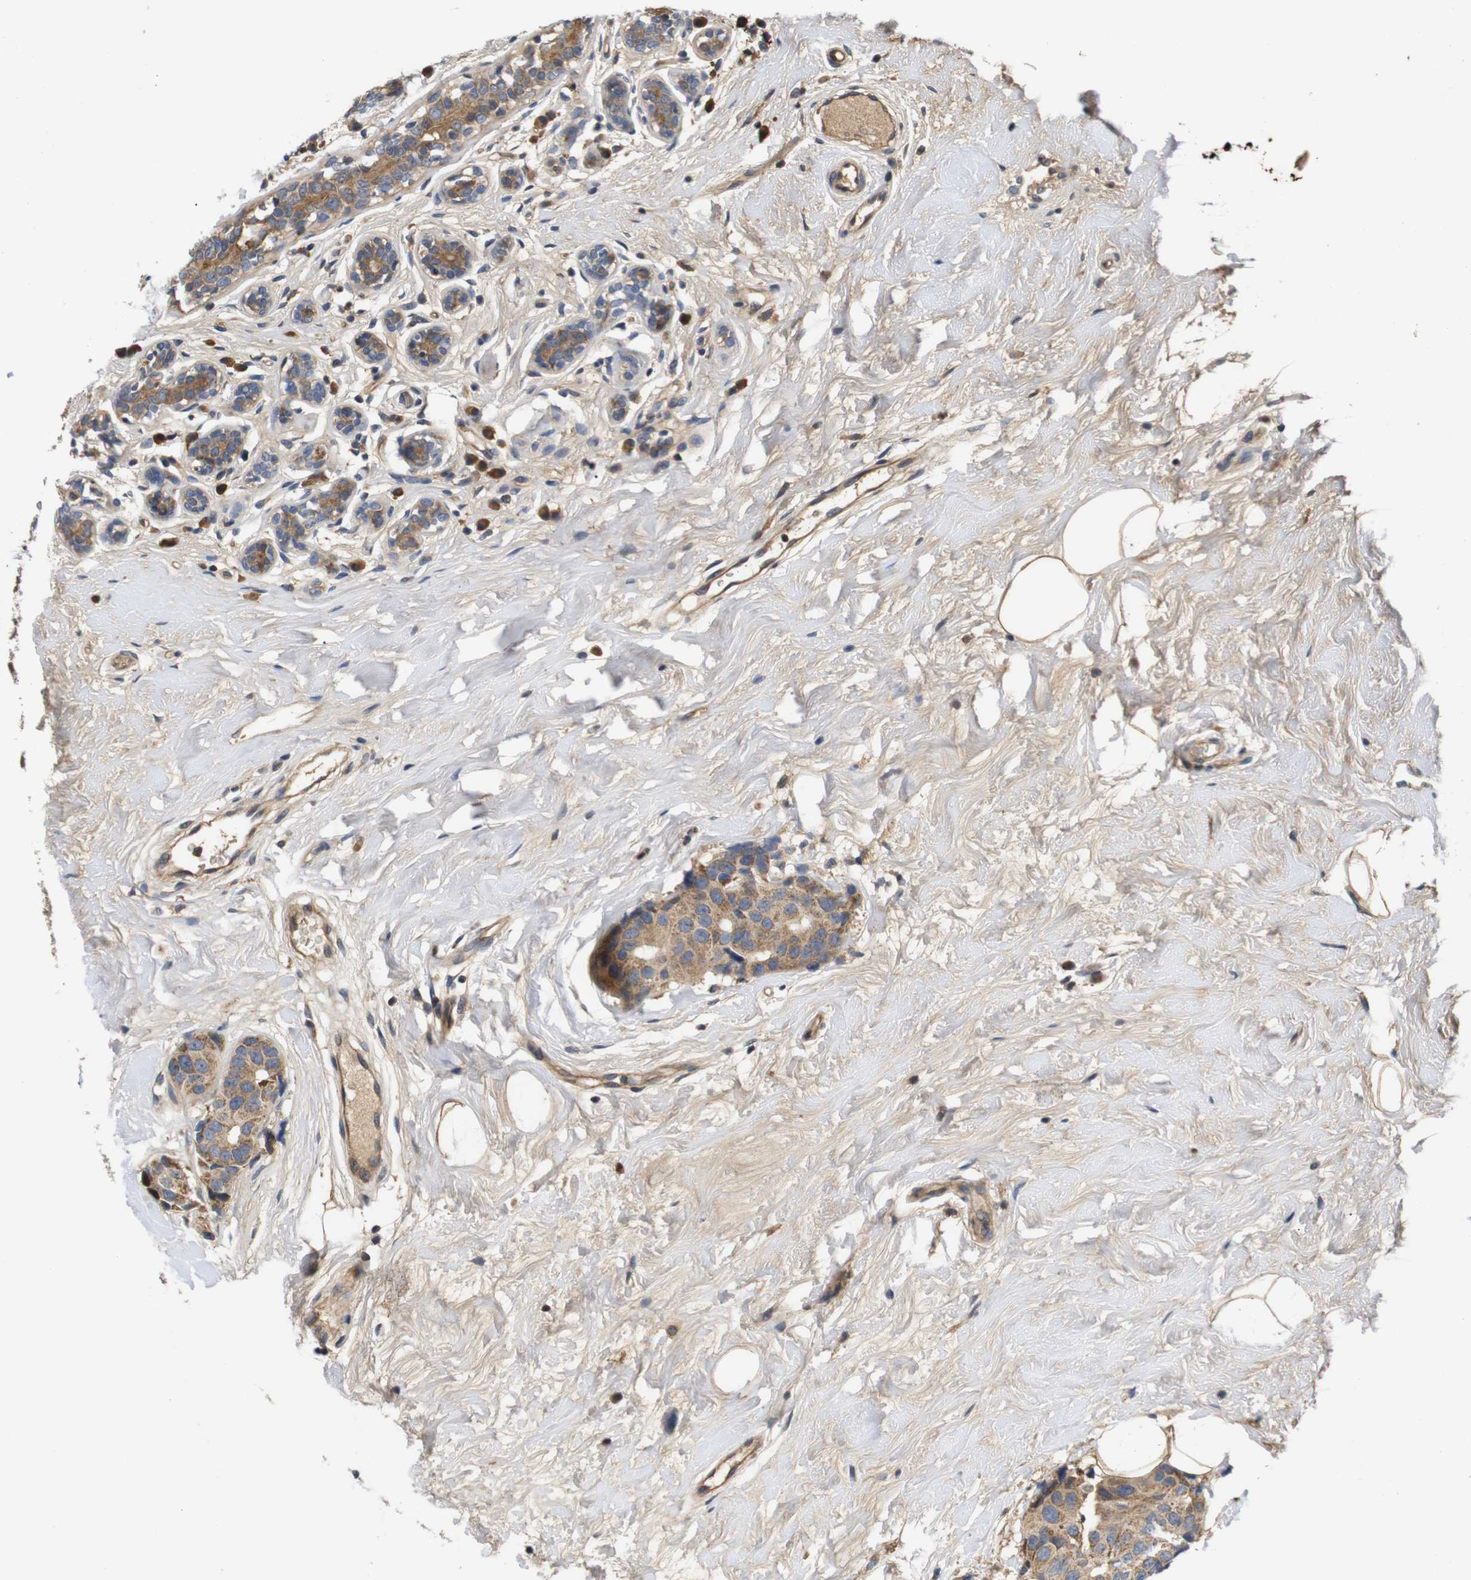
{"staining": {"intensity": "moderate", "quantity": ">75%", "location": "cytoplasmic/membranous"}, "tissue": "breast cancer", "cell_type": "Tumor cells", "image_type": "cancer", "snomed": [{"axis": "morphology", "description": "Normal tissue, NOS"}, {"axis": "morphology", "description": "Duct carcinoma"}, {"axis": "topography", "description": "Breast"}], "caption": "An image of breast cancer stained for a protein reveals moderate cytoplasmic/membranous brown staining in tumor cells. The staining was performed using DAB (3,3'-diaminobenzidine) to visualize the protein expression in brown, while the nuclei were stained in blue with hematoxylin (Magnification: 20x).", "gene": "RIPK1", "patient": {"sex": "female", "age": 39}}